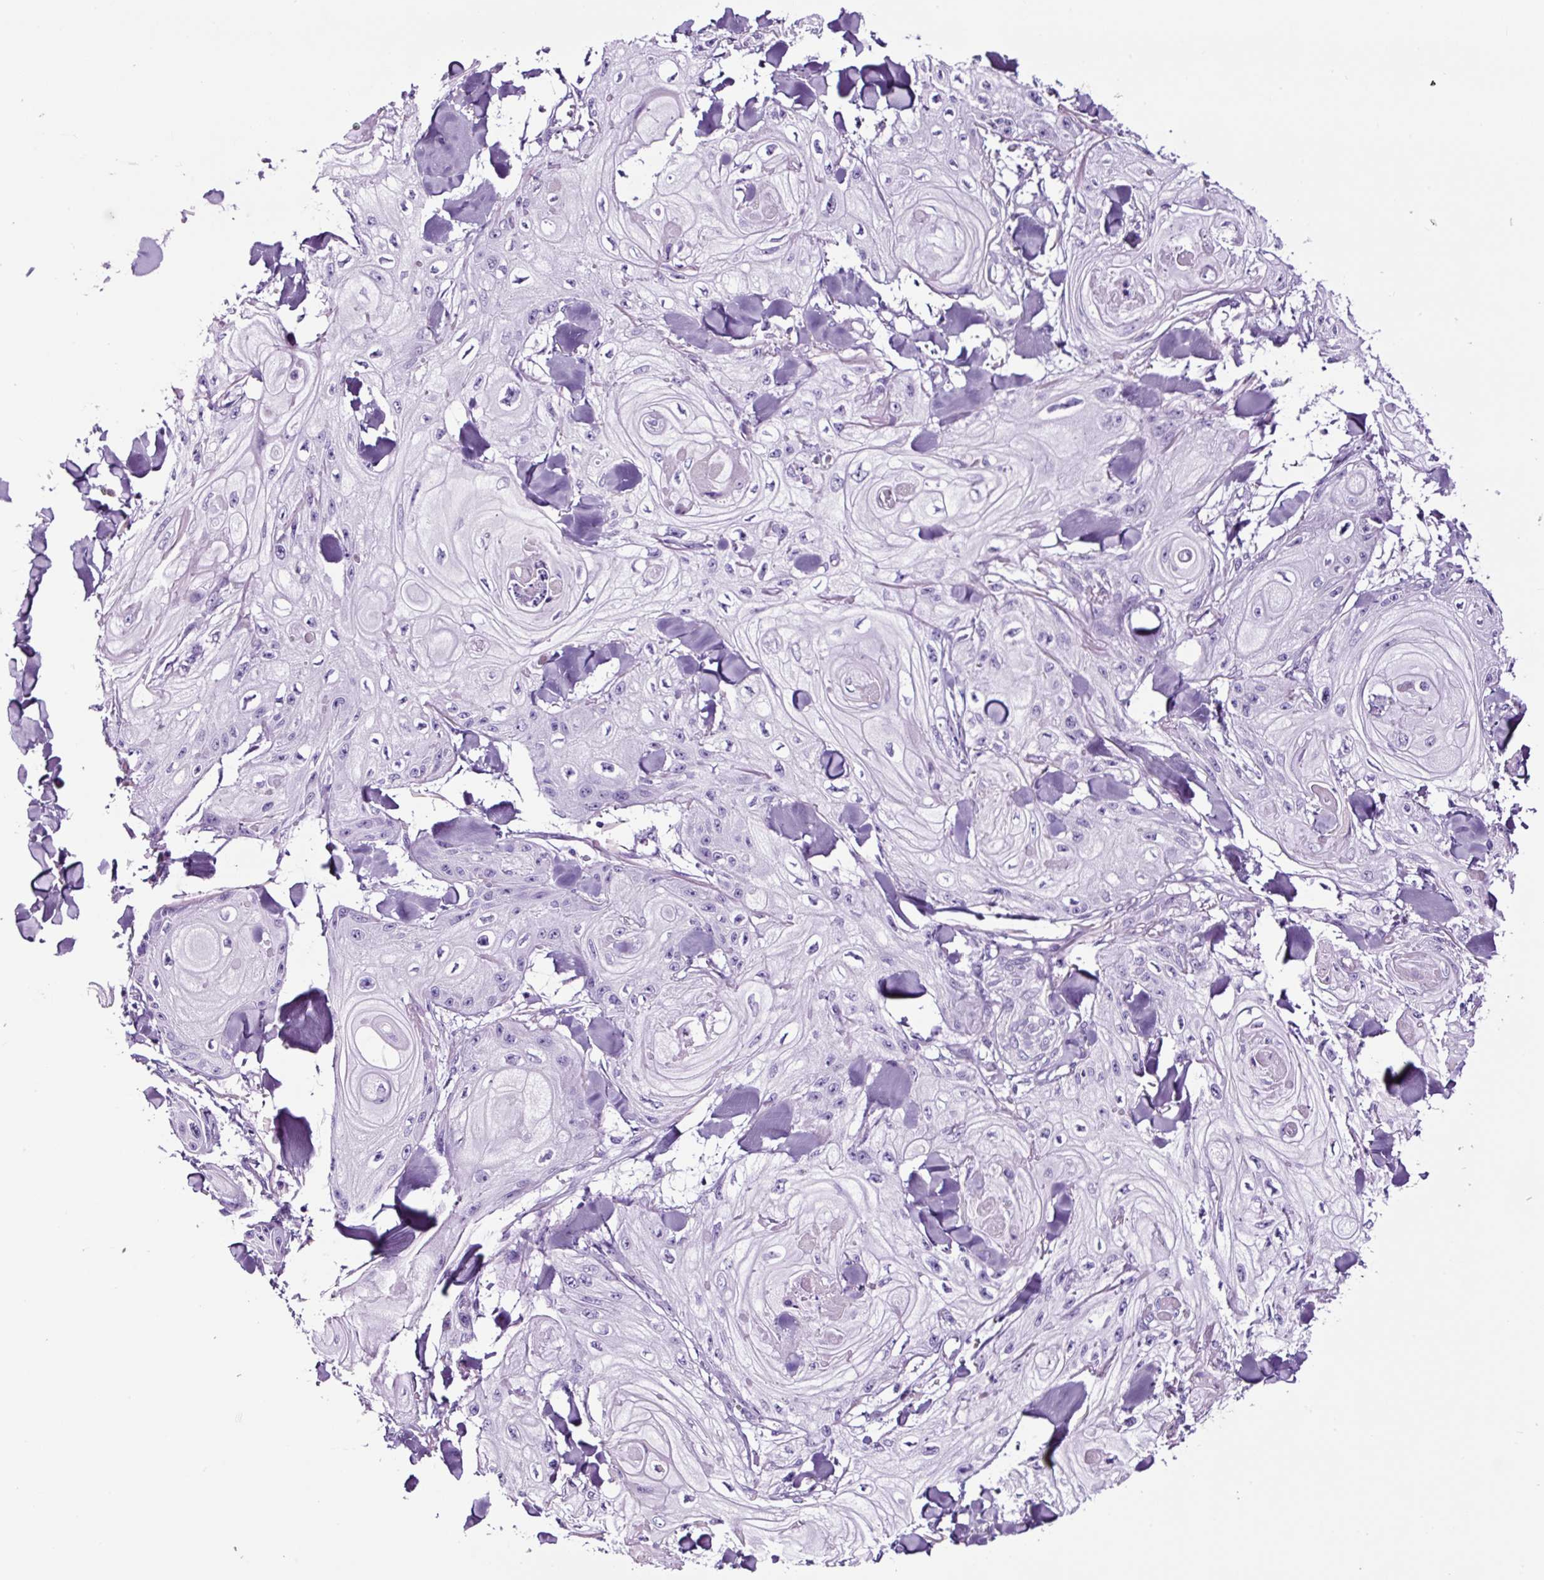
{"staining": {"intensity": "negative", "quantity": "none", "location": "none"}, "tissue": "skin cancer", "cell_type": "Tumor cells", "image_type": "cancer", "snomed": [{"axis": "morphology", "description": "Squamous cell carcinoma, NOS"}, {"axis": "topography", "description": "Skin"}], "caption": "An image of skin cancer (squamous cell carcinoma) stained for a protein demonstrates no brown staining in tumor cells.", "gene": "FBXL7", "patient": {"sex": "male", "age": 74}}